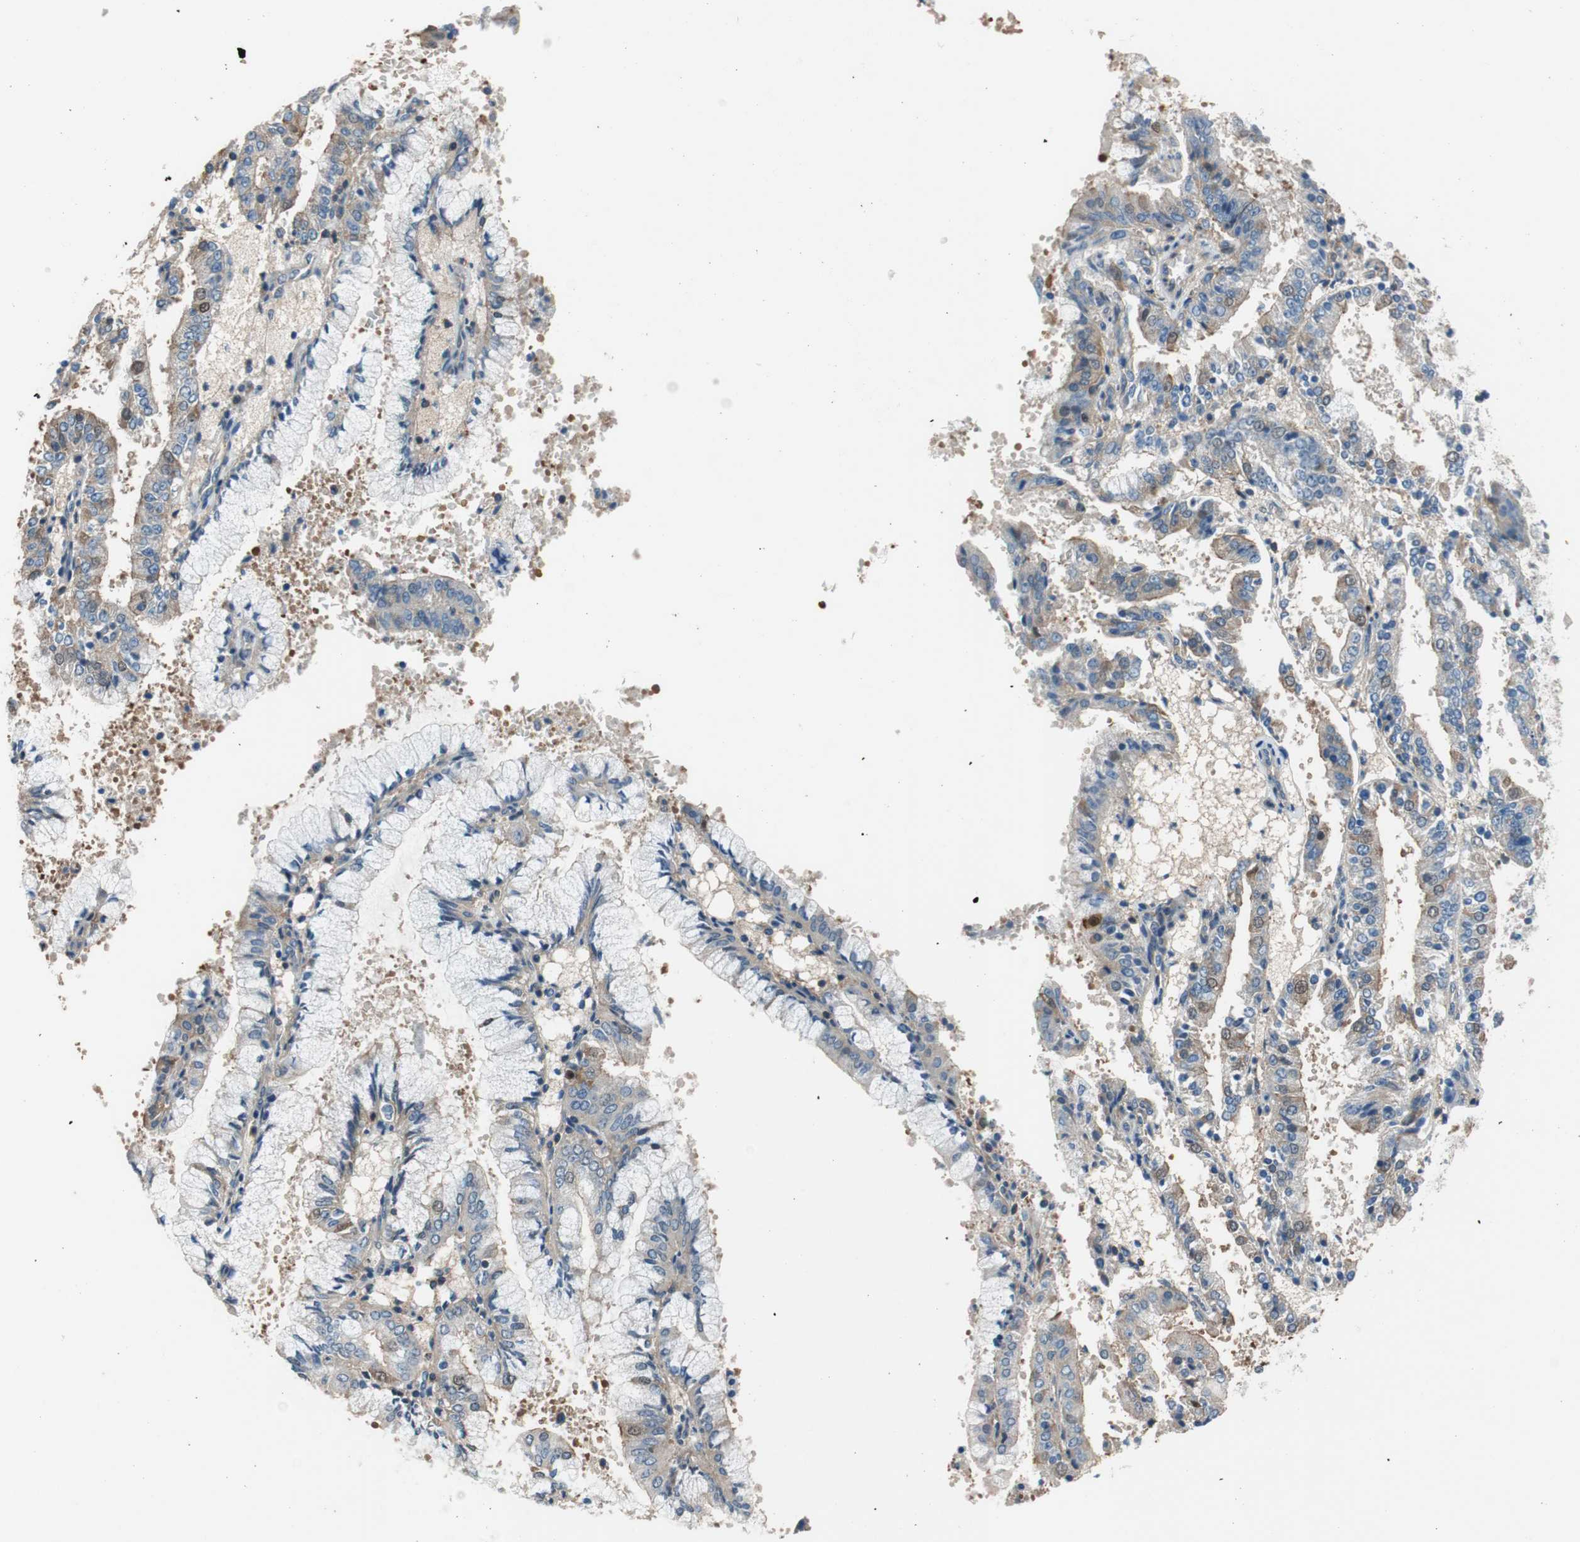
{"staining": {"intensity": "negative", "quantity": "none", "location": "none"}, "tissue": "endometrial cancer", "cell_type": "Tumor cells", "image_type": "cancer", "snomed": [{"axis": "morphology", "description": "Adenocarcinoma, NOS"}, {"axis": "topography", "description": "Endometrium"}], "caption": "Tumor cells are negative for brown protein staining in endometrial cancer.", "gene": "CALML3", "patient": {"sex": "female", "age": 63}}